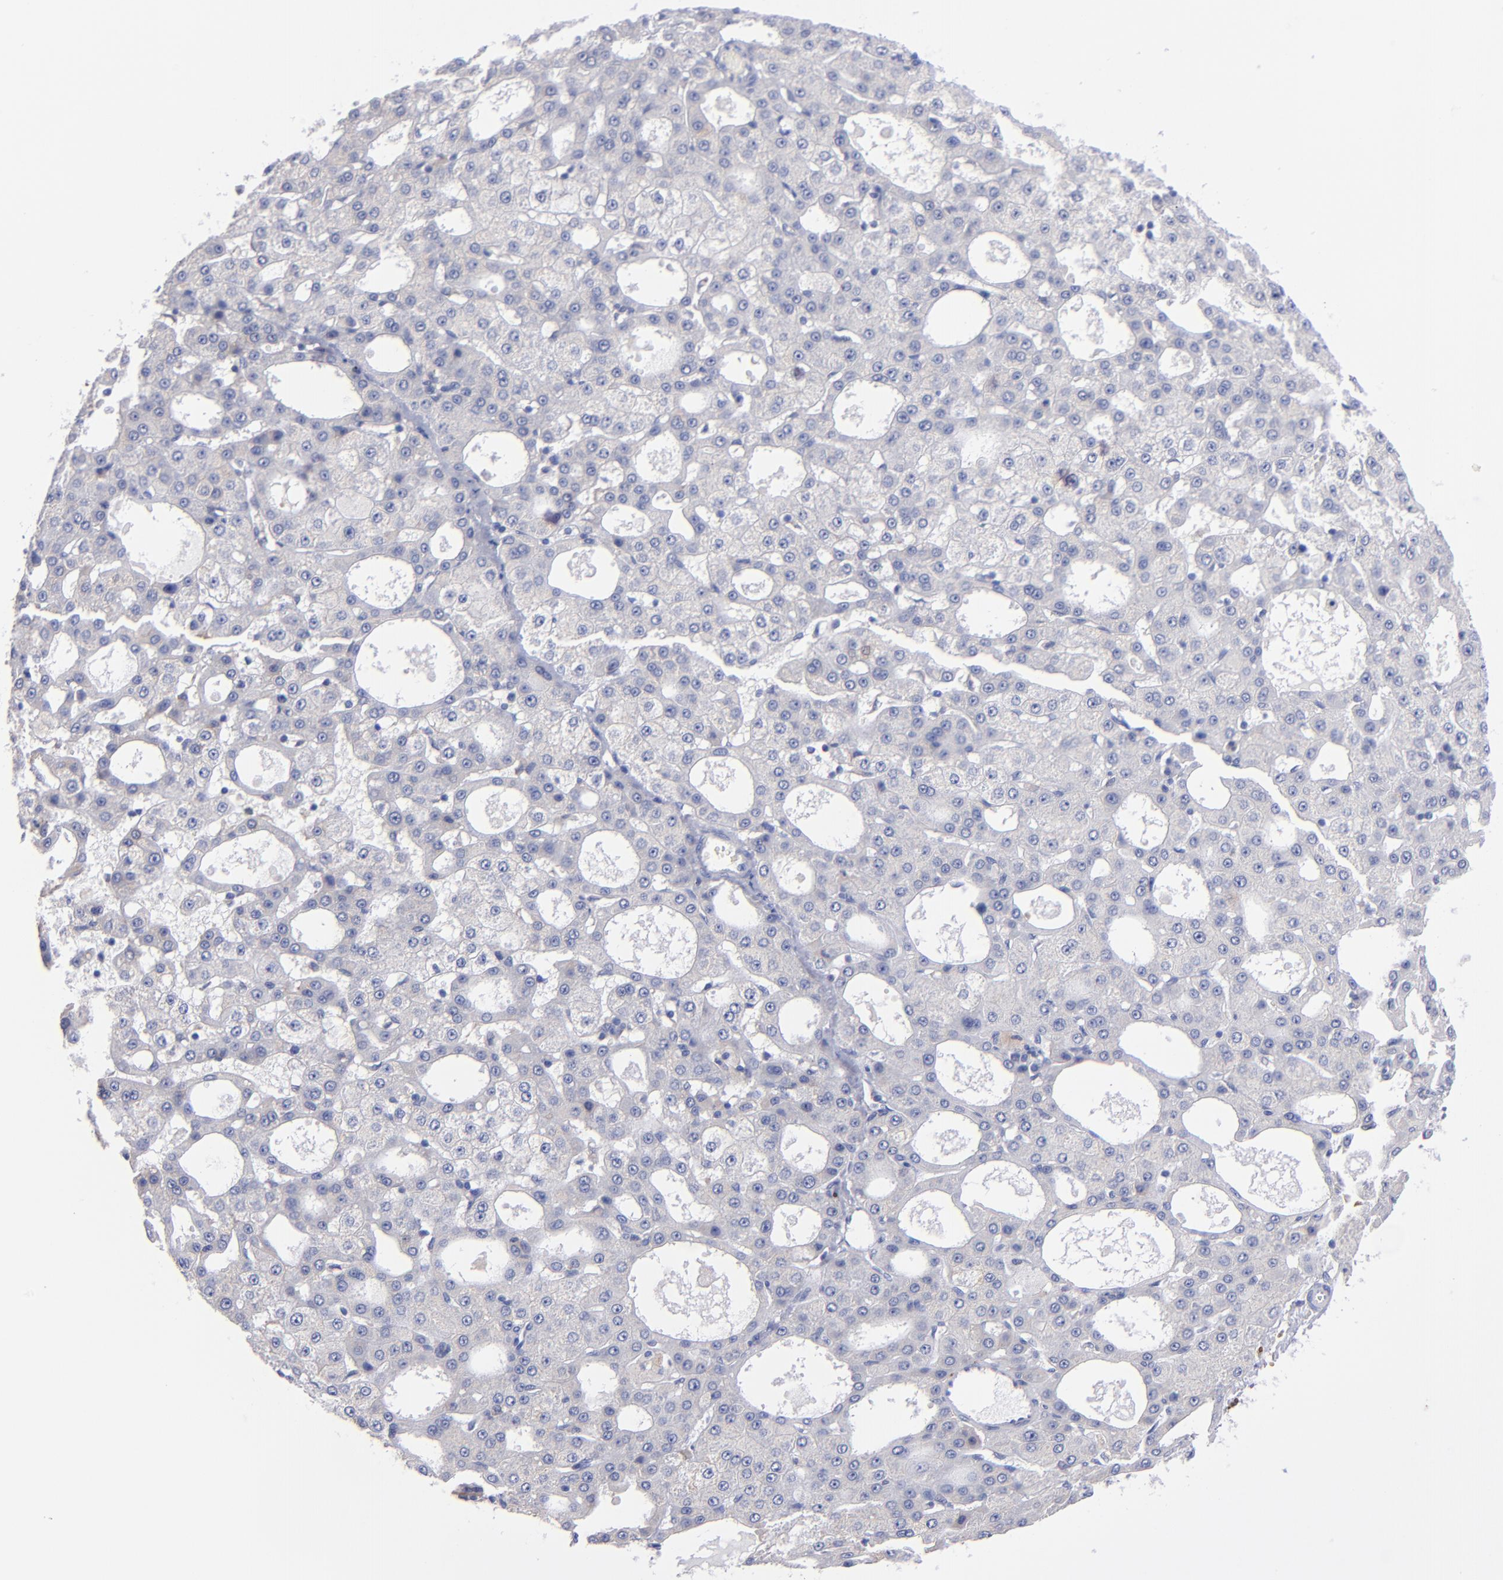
{"staining": {"intensity": "negative", "quantity": "none", "location": "none"}, "tissue": "liver cancer", "cell_type": "Tumor cells", "image_type": "cancer", "snomed": [{"axis": "morphology", "description": "Carcinoma, Hepatocellular, NOS"}, {"axis": "topography", "description": "Liver"}], "caption": "Tumor cells show no significant expression in hepatocellular carcinoma (liver).", "gene": "MFGE8", "patient": {"sex": "male", "age": 47}}